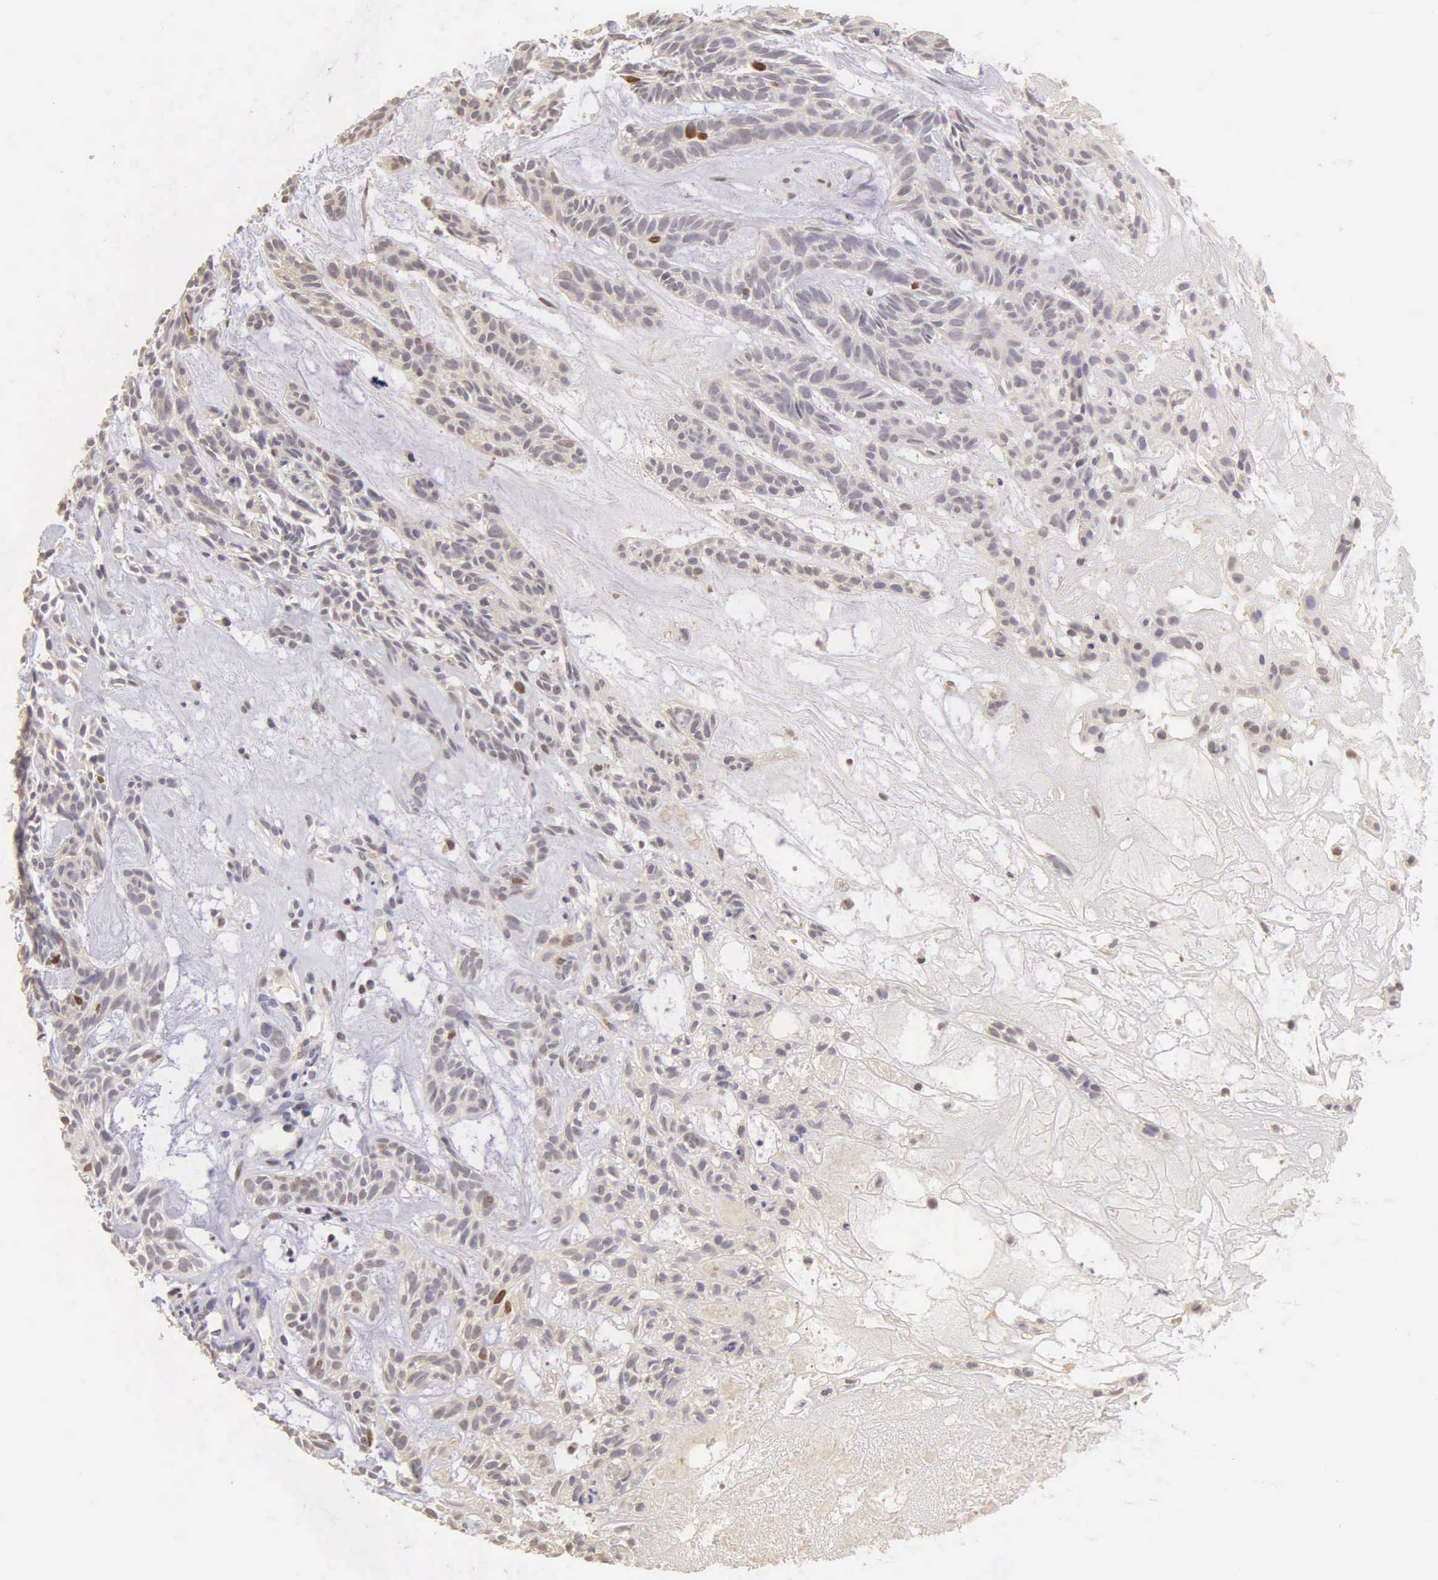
{"staining": {"intensity": "moderate", "quantity": "<25%", "location": "nuclear"}, "tissue": "skin cancer", "cell_type": "Tumor cells", "image_type": "cancer", "snomed": [{"axis": "morphology", "description": "Basal cell carcinoma"}, {"axis": "topography", "description": "Skin"}], "caption": "Immunohistochemical staining of skin cancer (basal cell carcinoma) reveals moderate nuclear protein expression in approximately <25% of tumor cells.", "gene": "MKI67", "patient": {"sex": "male", "age": 75}}